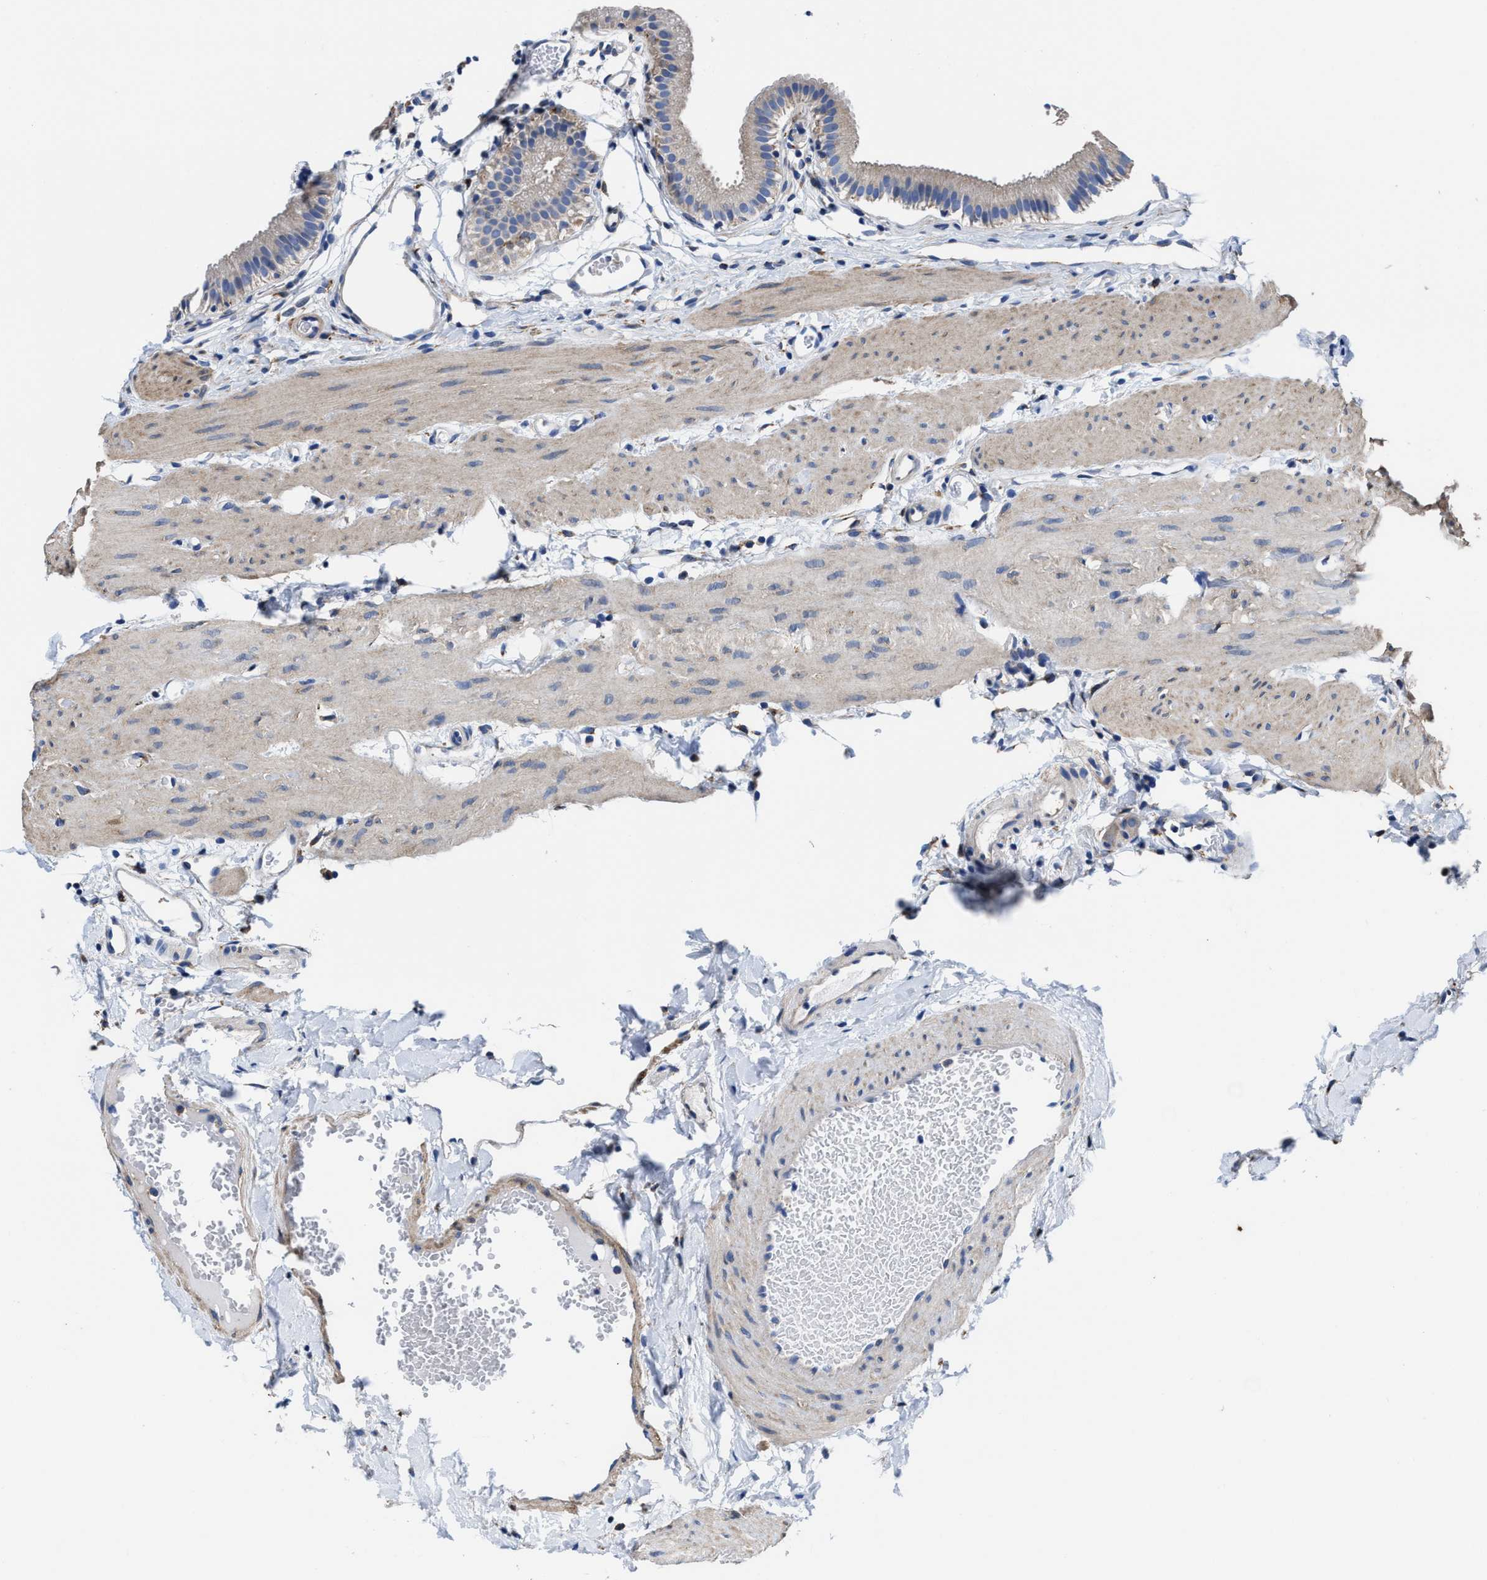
{"staining": {"intensity": "weak", "quantity": ">75%", "location": "cytoplasmic/membranous"}, "tissue": "gallbladder", "cell_type": "Glandular cells", "image_type": "normal", "snomed": [{"axis": "morphology", "description": "Normal tissue, NOS"}, {"axis": "topography", "description": "Gallbladder"}], "caption": "This image displays normal gallbladder stained with immunohistochemistry (IHC) to label a protein in brown. The cytoplasmic/membranous of glandular cells show weak positivity for the protein. Nuclei are counter-stained blue.", "gene": "TMEM30A", "patient": {"sex": "female", "age": 26}}